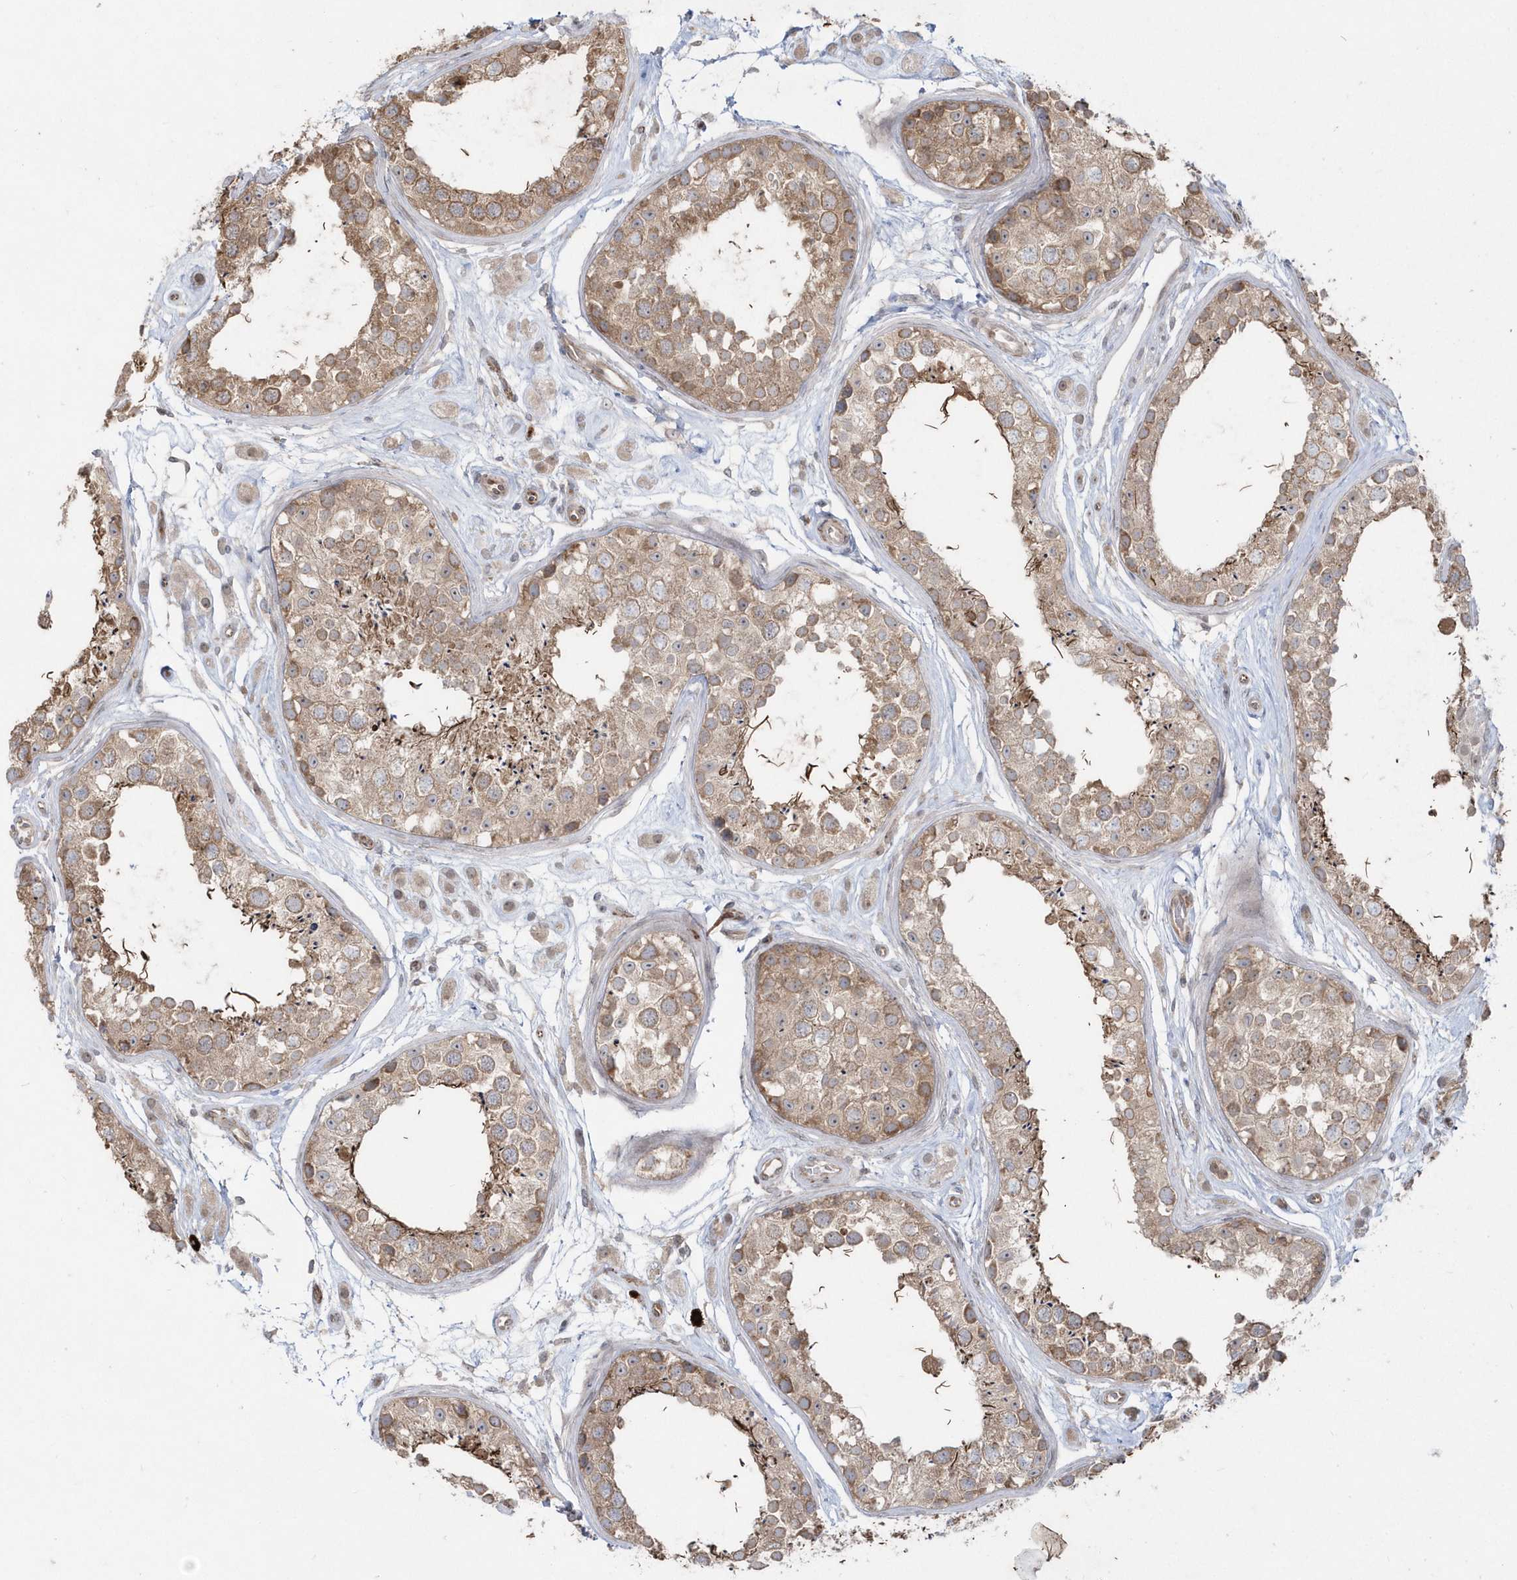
{"staining": {"intensity": "moderate", "quantity": ">75%", "location": "cytoplasmic/membranous"}, "tissue": "testis", "cell_type": "Cells in seminiferous ducts", "image_type": "normal", "snomed": [{"axis": "morphology", "description": "Normal tissue, NOS"}, {"axis": "topography", "description": "Testis"}], "caption": "Immunohistochemical staining of unremarkable human testis reveals moderate cytoplasmic/membranous protein positivity in approximately >75% of cells in seminiferous ducts. The staining is performed using DAB (3,3'-diaminobenzidine) brown chromogen to label protein expression. The nuclei are counter-stained blue using hematoxylin.", "gene": "DHX57", "patient": {"sex": "male", "age": 25}}